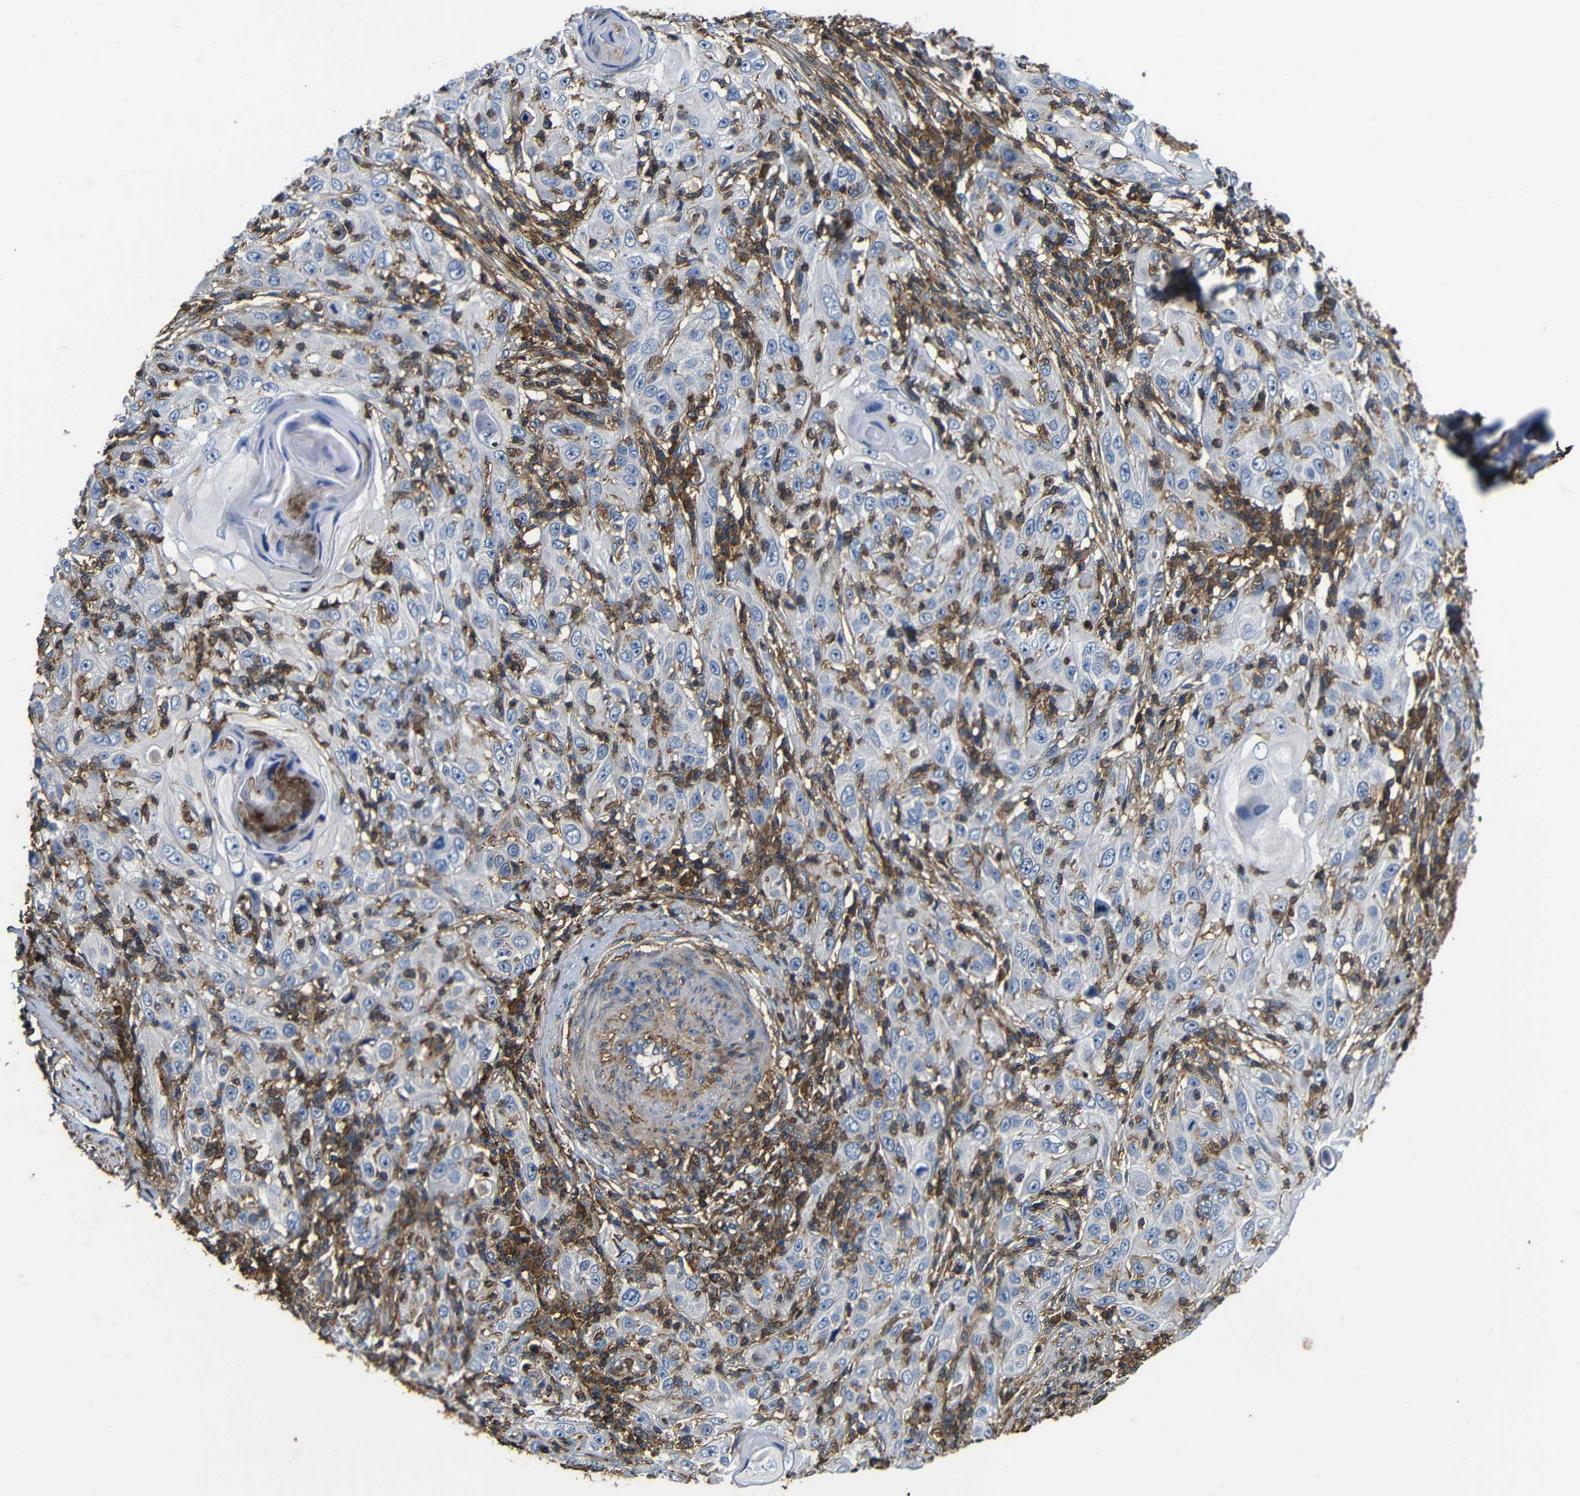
{"staining": {"intensity": "negative", "quantity": "none", "location": "none"}, "tissue": "skin cancer", "cell_type": "Tumor cells", "image_type": "cancer", "snomed": [{"axis": "morphology", "description": "Squamous cell carcinoma, NOS"}, {"axis": "topography", "description": "Skin"}], "caption": "This is an IHC photomicrograph of human skin cancer (squamous cell carcinoma). There is no staining in tumor cells.", "gene": "PI4KA", "patient": {"sex": "female", "age": 88}}